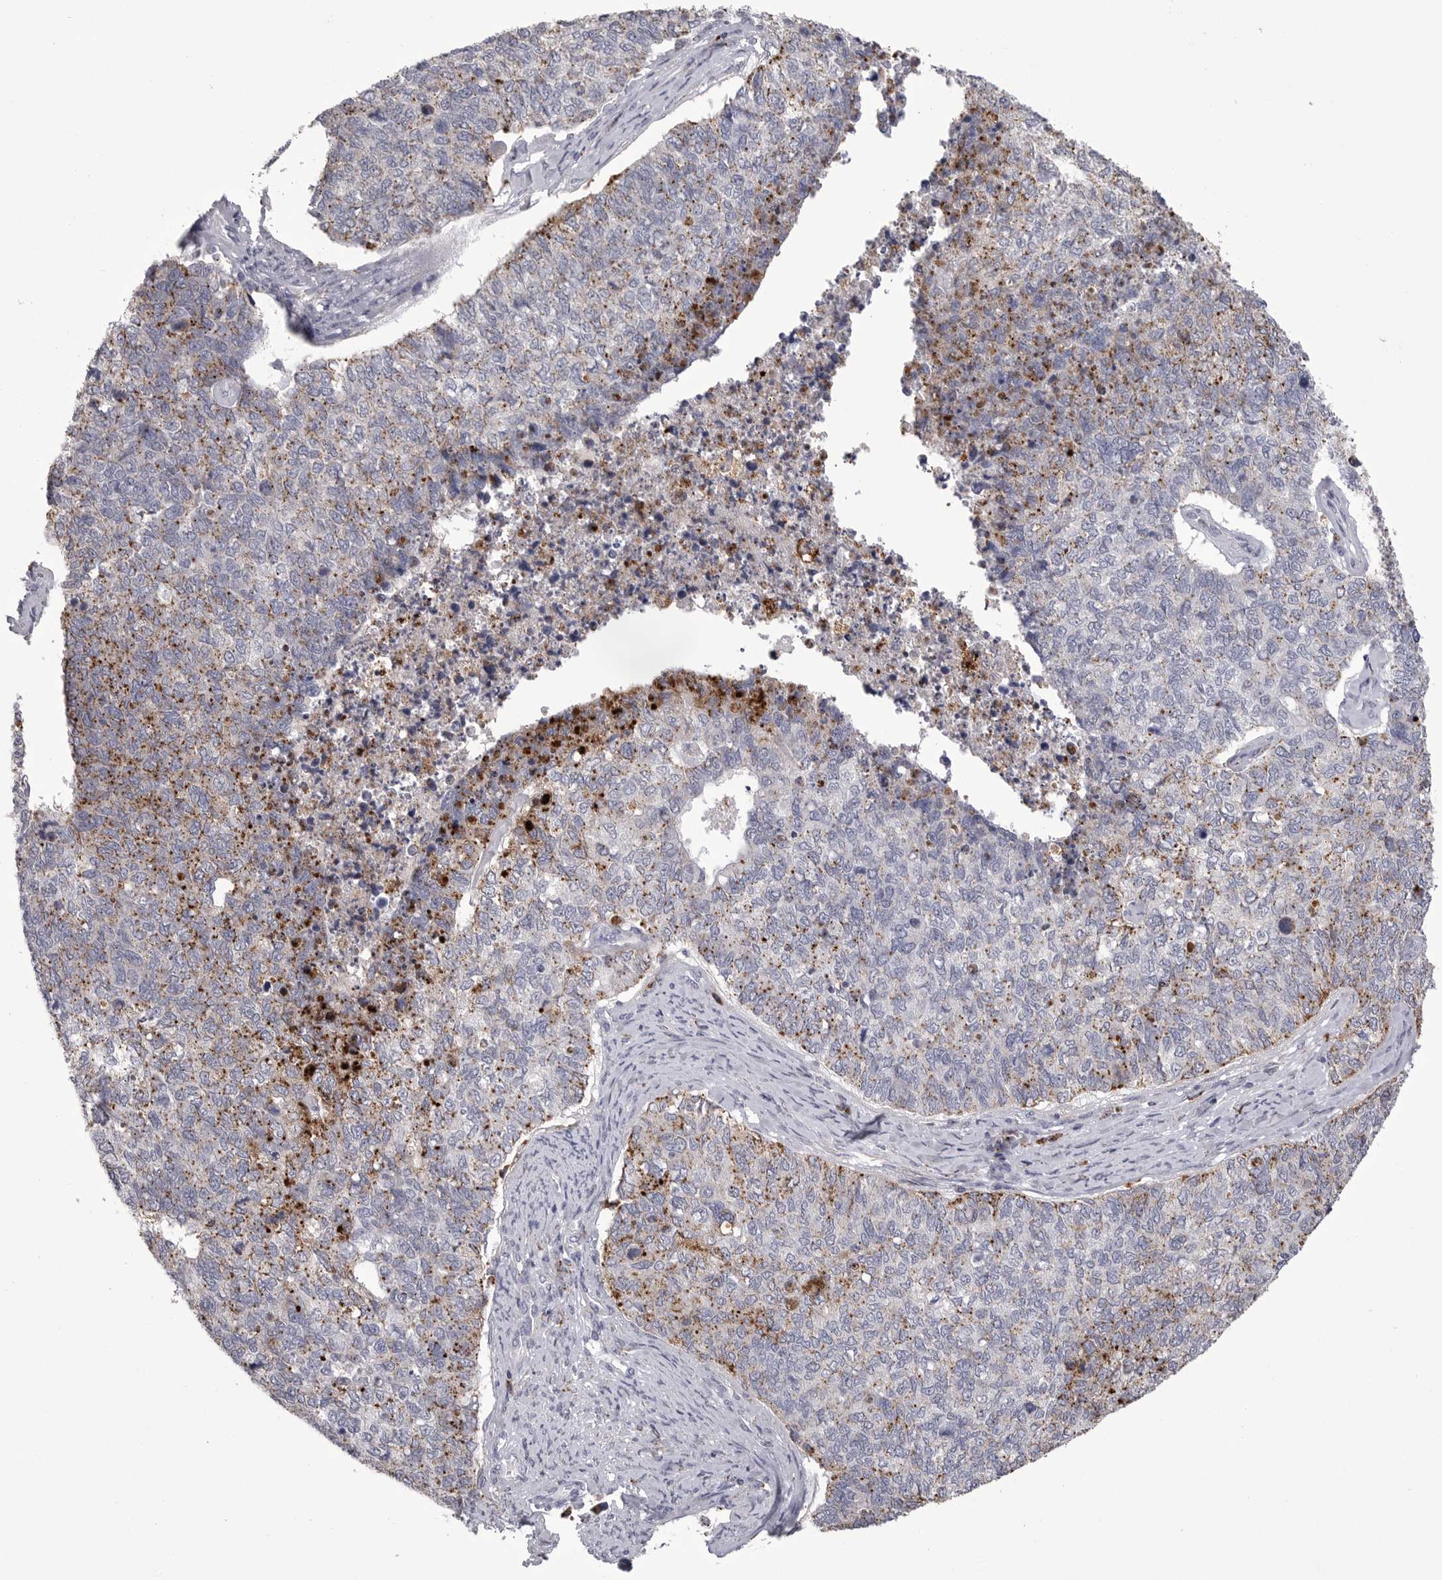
{"staining": {"intensity": "moderate", "quantity": "25%-75%", "location": "cytoplasmic/membranous"}, "tissue": "cervical cancer", "cell_type": "Tumor cells", "image_type": "cancer", "snomed": [{"axis": "morphology", "description": "Squamous cell carcinoma, NOS"}, {"axis": "topography", "description": "Cervix"}], "caption": "DAB immunohistochemical staining of cervical squamous cell carcinoma demonstrates moderate cytoplasmic/membranous protein positivity in about 25%-75% of tumor cells.", "gene": "PSPN", "patient": {"sex": "female", "age": 63}}